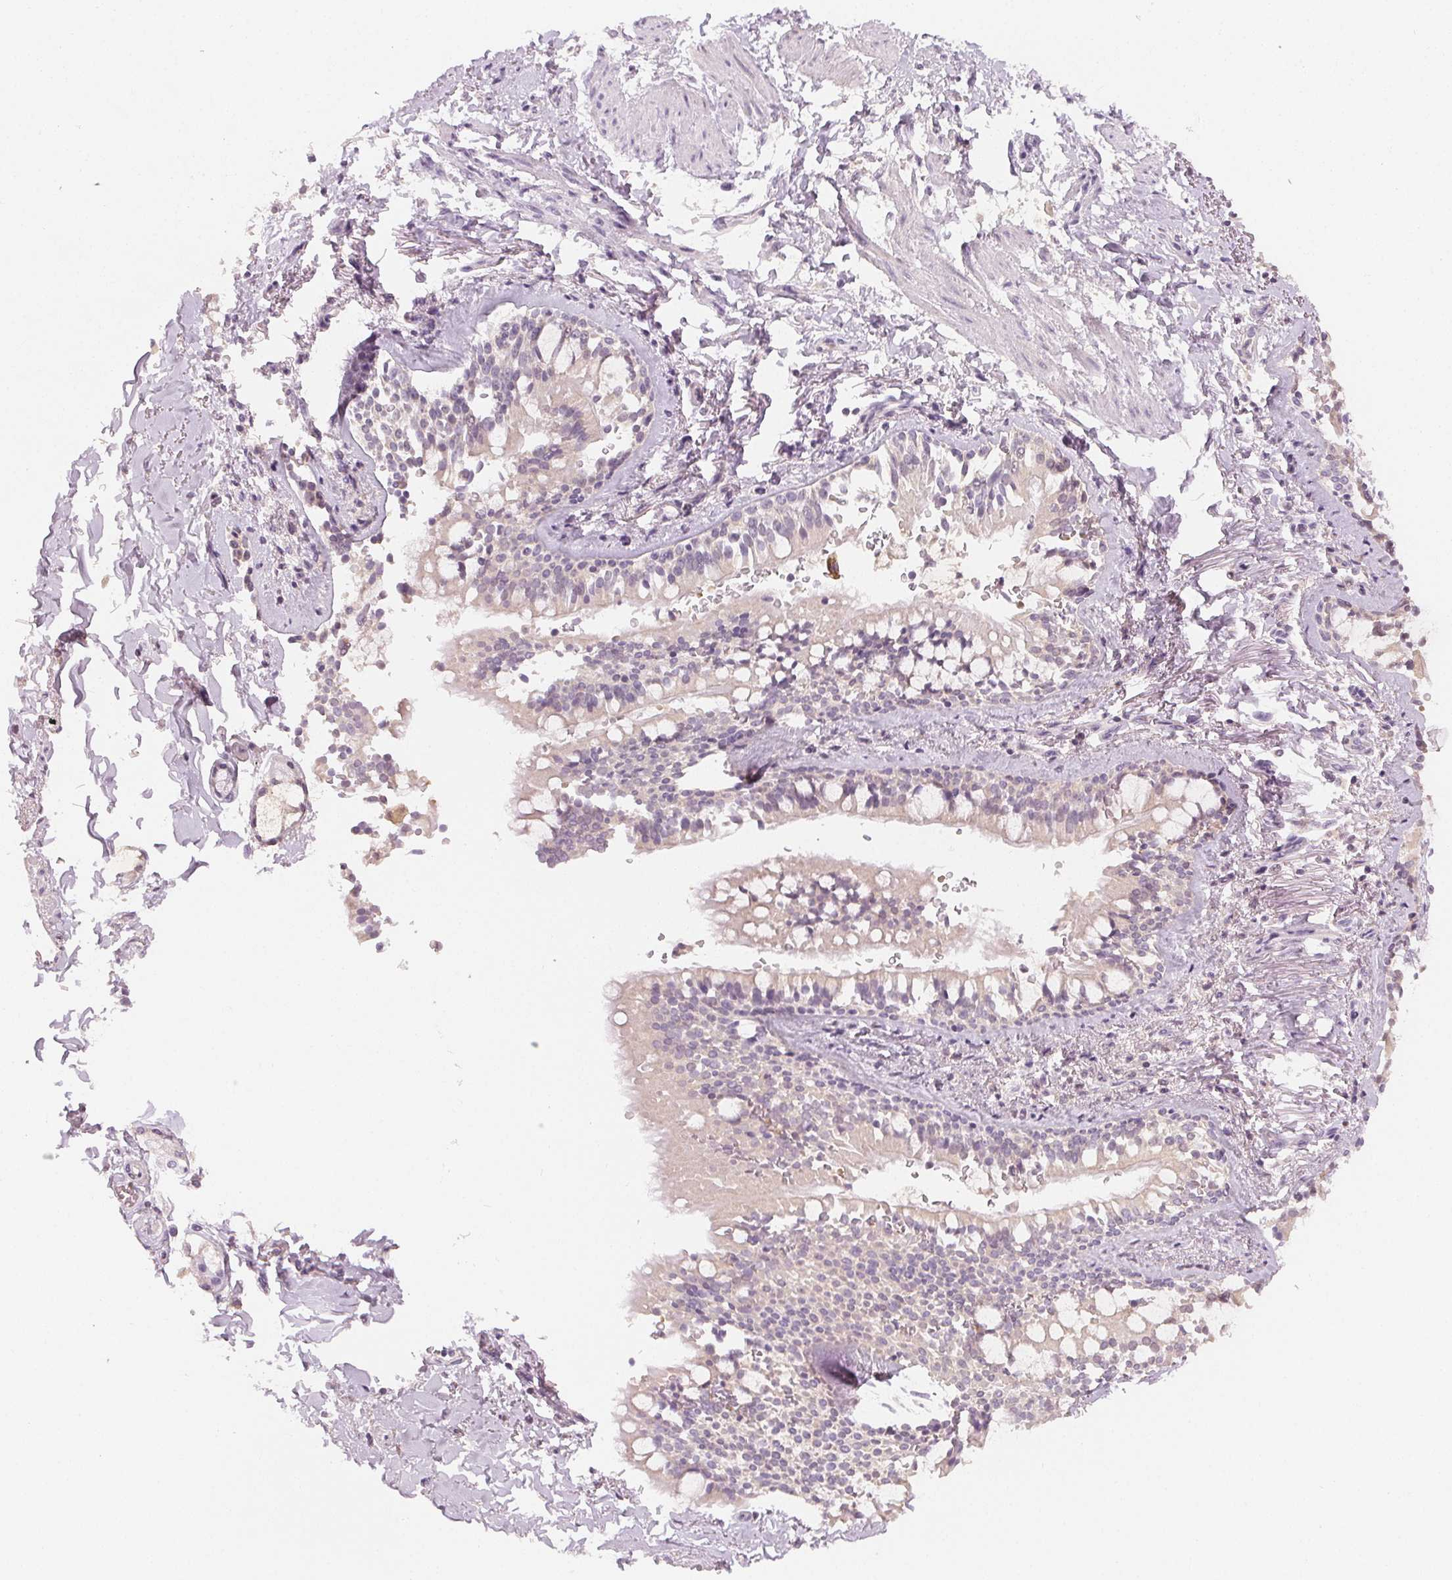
{"staining": {"intensity": "negative", "quantity": "none", "location": "none"}, "tissue": "adipose tissue", "cell_type": "Adipocytes", "image_type": "normal", "snomed": [{"axis": "morphology", "description": "Normal tissue, NOS"}, {"axis": "topography", "description": "Cartilage tissue"}, {"axis": "topography", "description": "Bronchus"}, {"axis": "topography", "description": "Peripheral nerve tissue"}], "caption": "The micrograph shows no significant staining in adipocytes of adipose tissue. (IHC, brightfield microscopy, high magnification).", "gene": "AFM", "patient": {"sex": "male", "age": 67}}